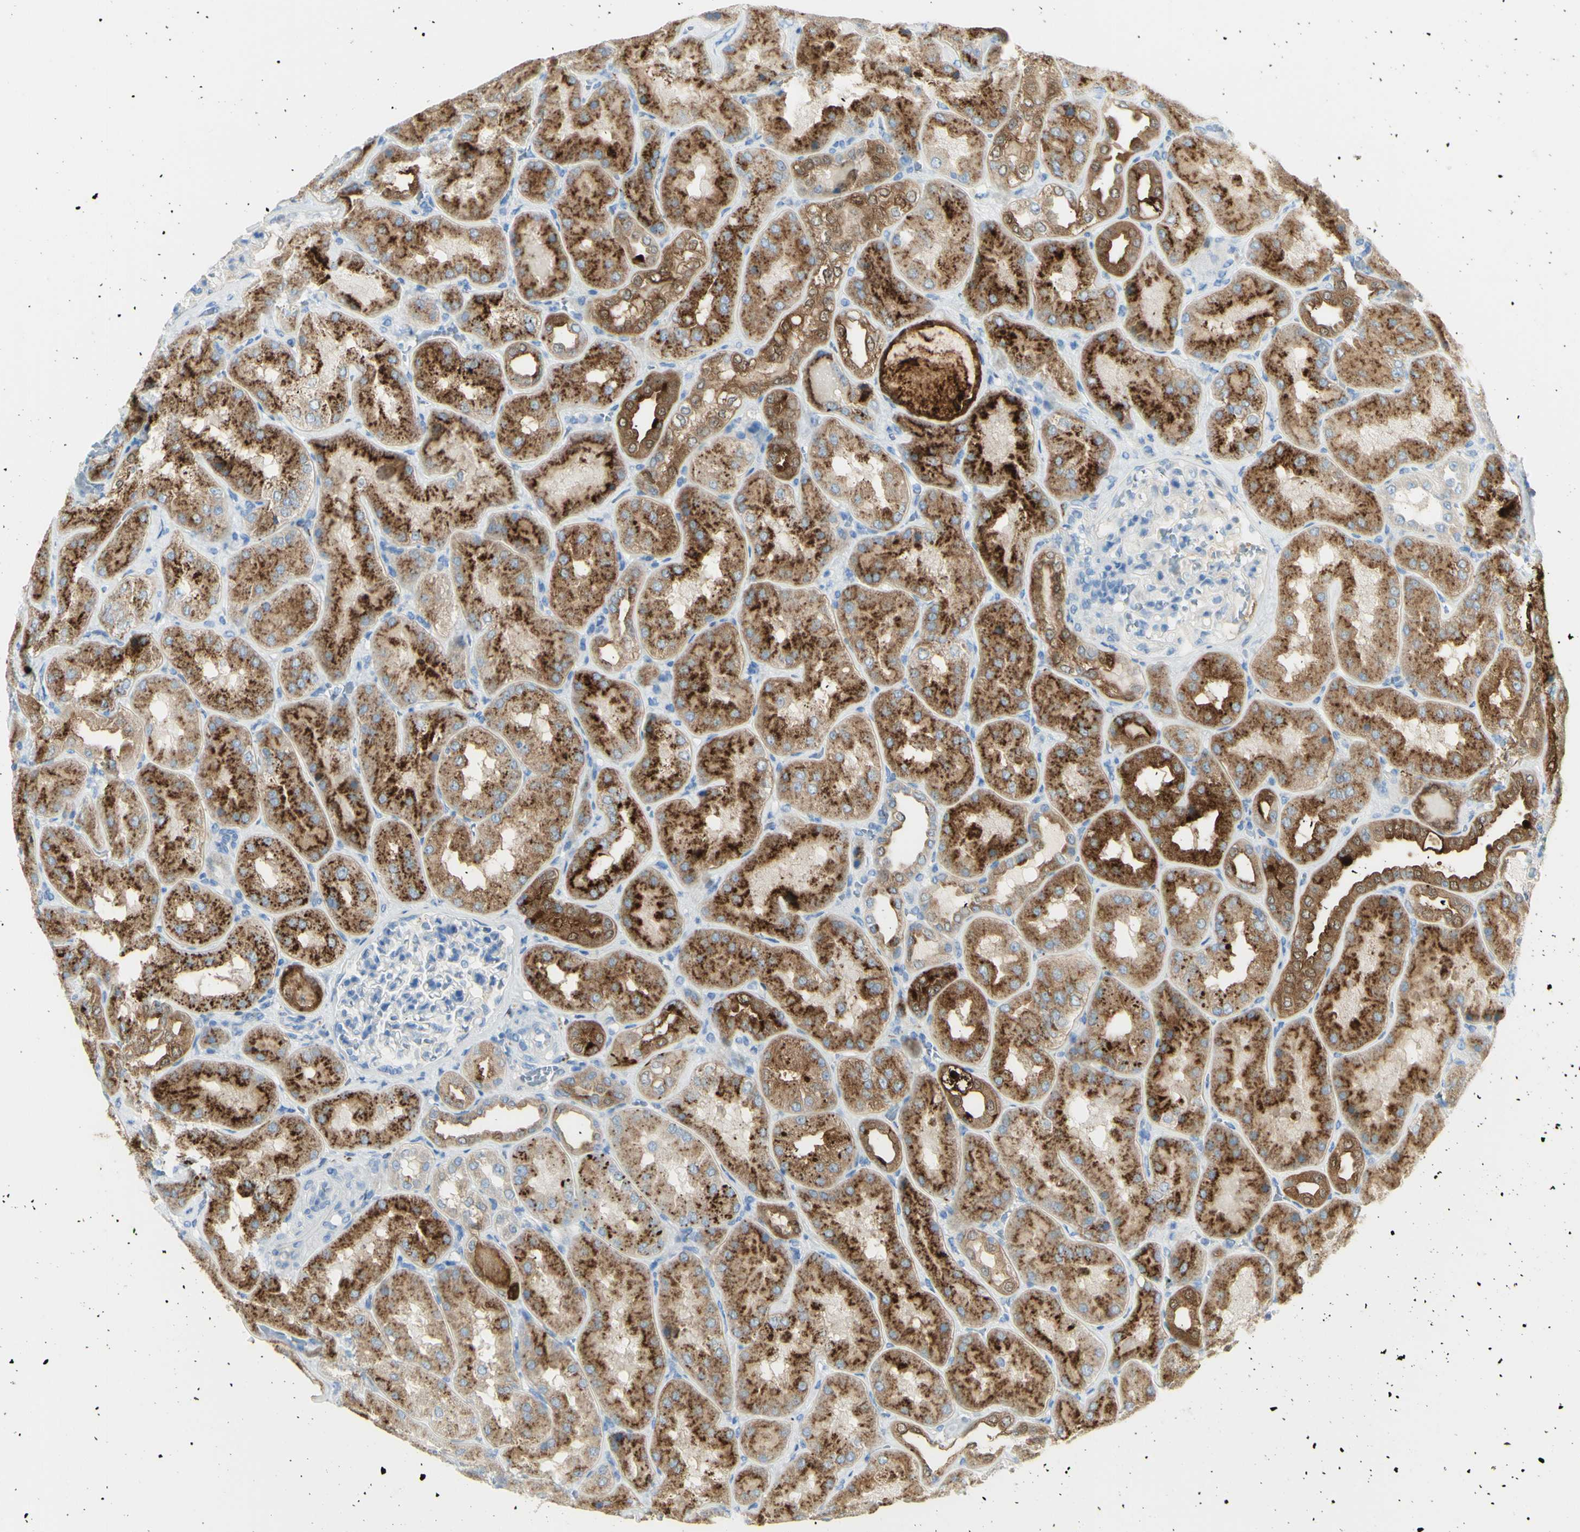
{"staining": {"intensity": "negative", "quantity": "none", "location": "none"}, "tissue": "kidney", "cell_type": "Cells in glomeruli", "image_type": "normal", "snomed": [{"axis": "morphology", "description": "Normal tissue, NOS"}, {"axis": "topography", "description": "Kidney"}], "caption": "The micrograph demonstrates no significant positivity in cells in glomeruli of kidney.", "gene": "TSPAN1", "patient": {"sex": "female", "age": 56}}